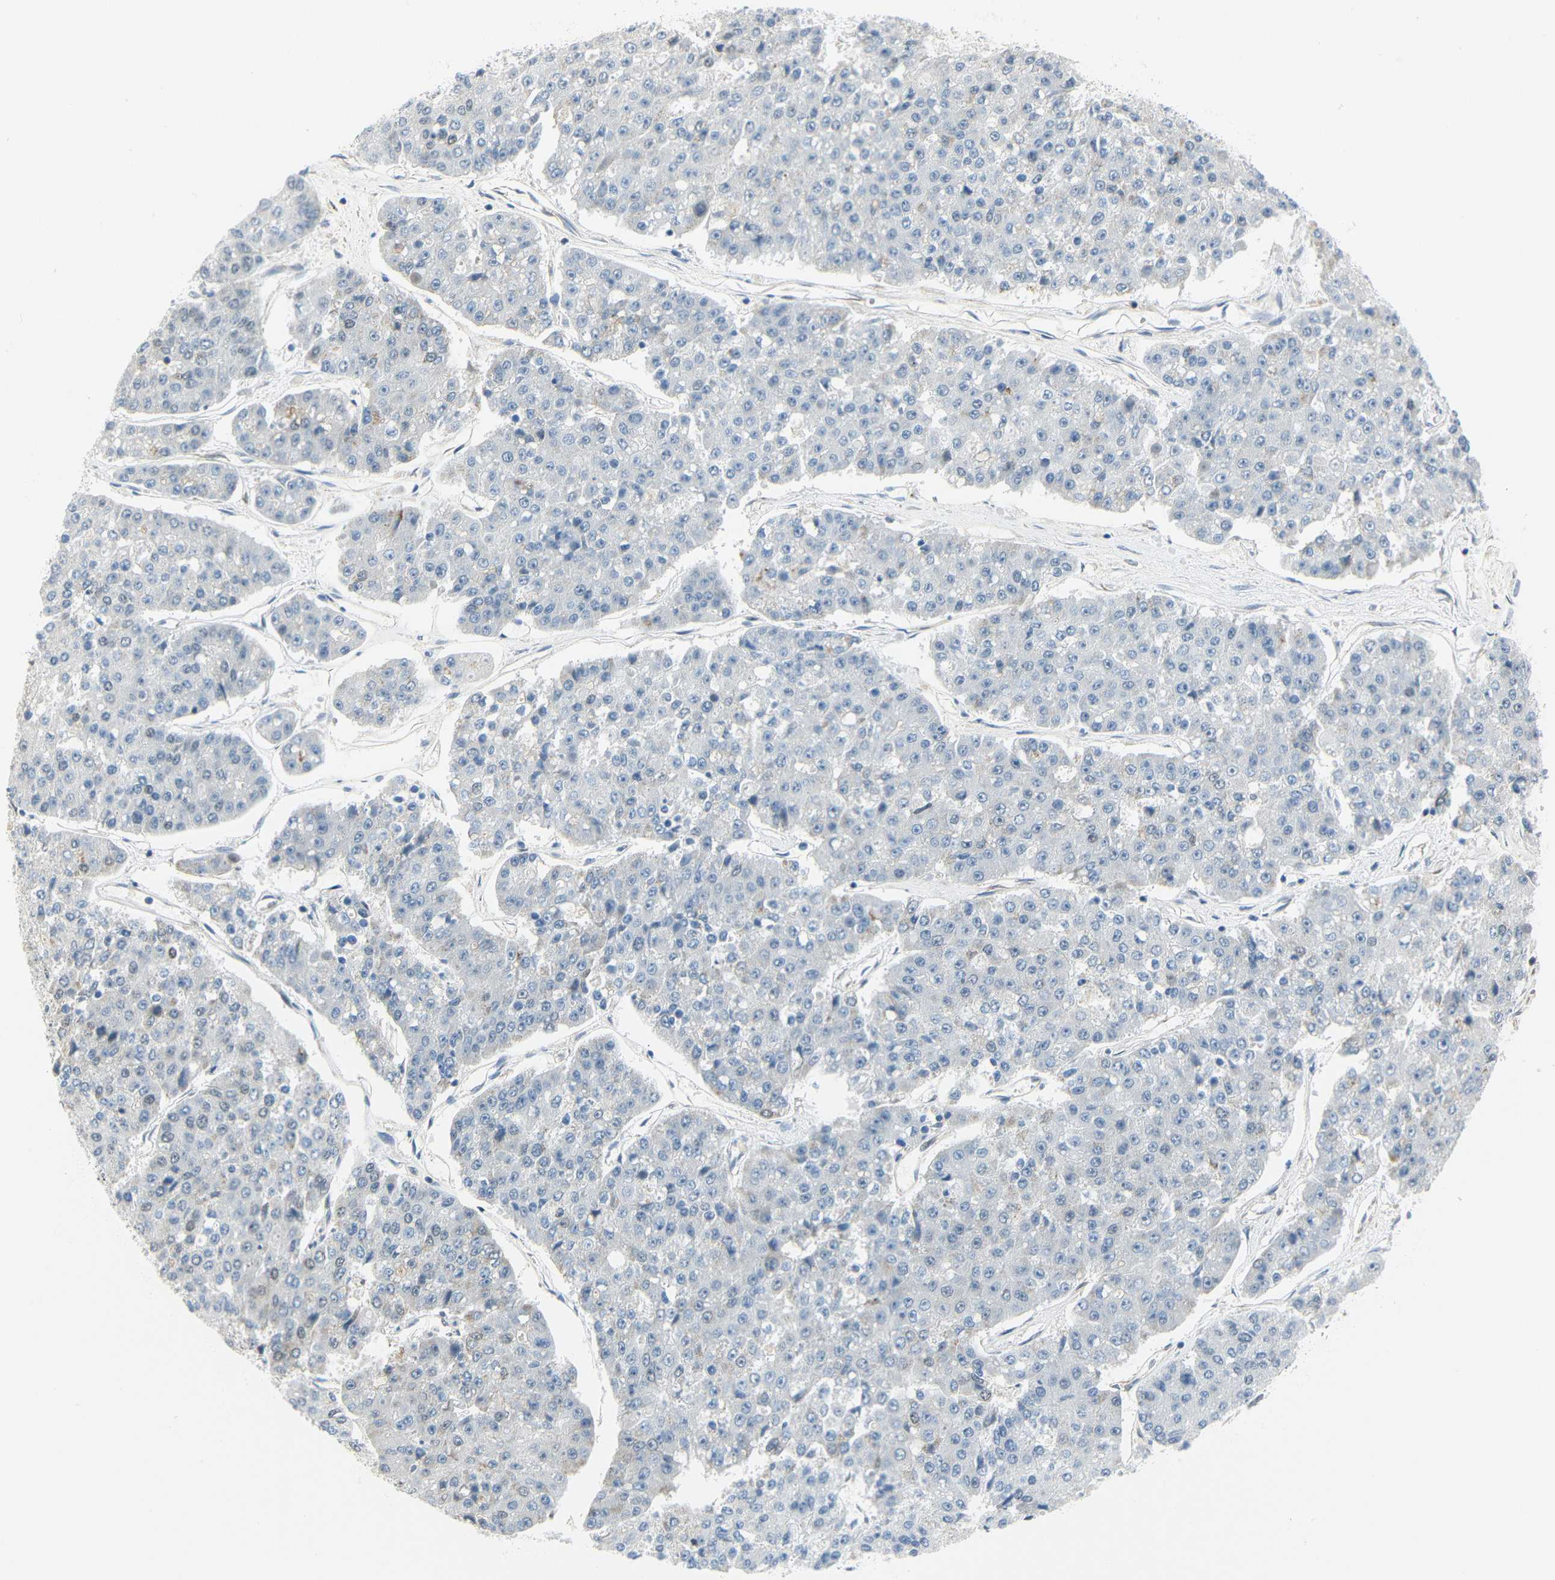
{"staining": {"intensity": "weak", "quantity": "<25%", "location": "nuclear"}, "tissue": "pancreatic cancer", "cell_type": "Tumor cells", "image_type": "cancer", "snomed": [{"axis": "morphology", "description": "Adenocarcinoma, NOS"}, {"axis": "topography", "description": "Pancreas"}], "caption": "IHC histopathology image of neoplastic tissue: pancreatic cancer stained with DAB shows no significant protein staining in tumor cells.", "gene": "IMPG2", "patient": {"sex": "male", "age": 50}}